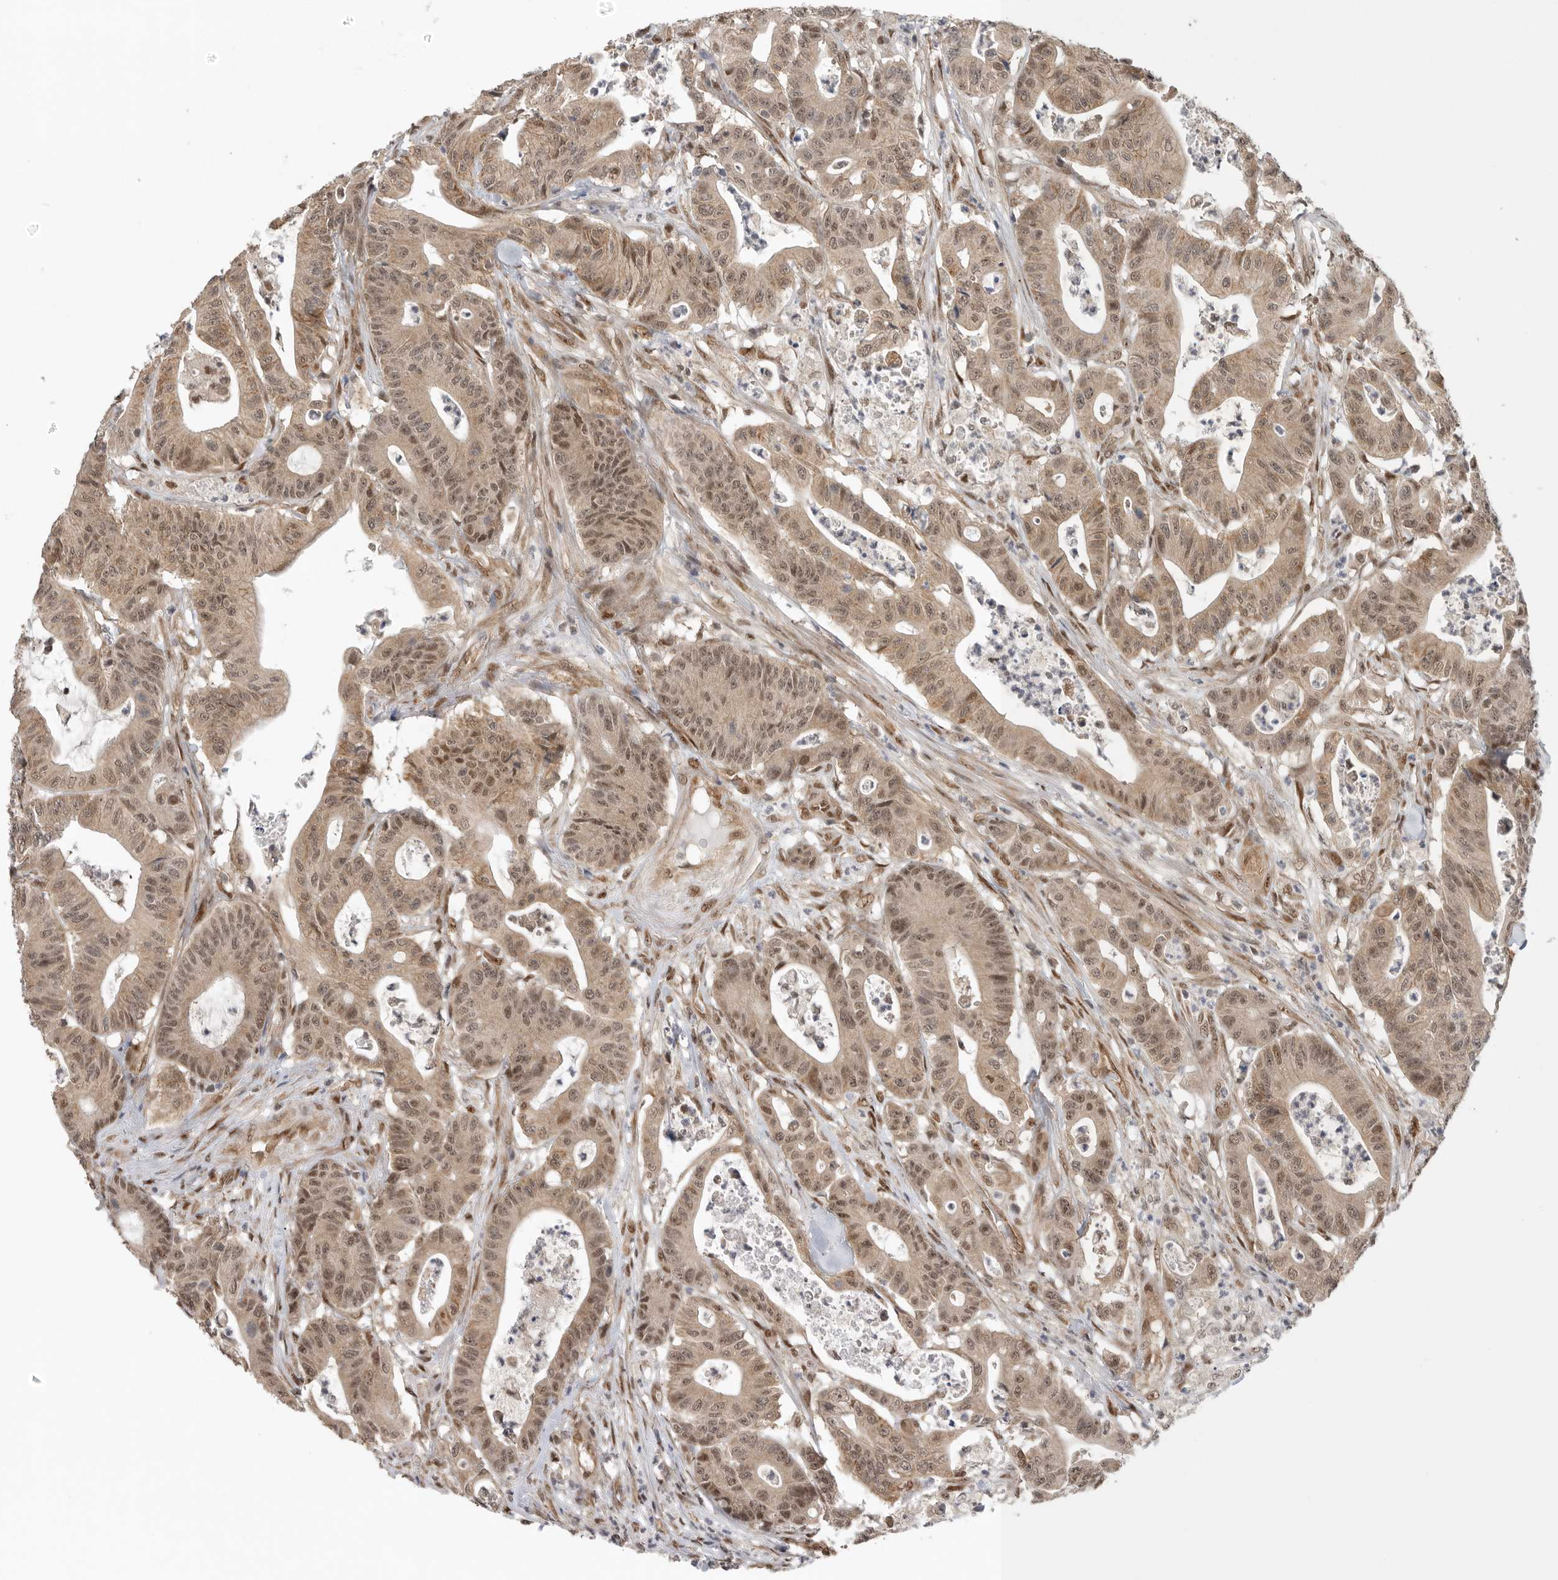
{"staining": {"intensity": "moderate", "quantity": ">75%", "location": "cytoplasmic/membranous,nuclear"}, "tissue": "colorectal cancer", "cell_type": "Tumor cells", "image_type": "cancer", "snomed": [{"axis": "morphology", "description": "Adenocarcinoma, NOS"}, {"axis": "topography", "description": "Colon"}], "caption": "Tumor cells exhibit medium levels of moderate cytoplasmic/membranous and nuclear expression in about >75% of cells in human colorectal cancer (adenocarcinoma).", "gene": "VPS50", "patient": {"sex": "female", "age": 84}}